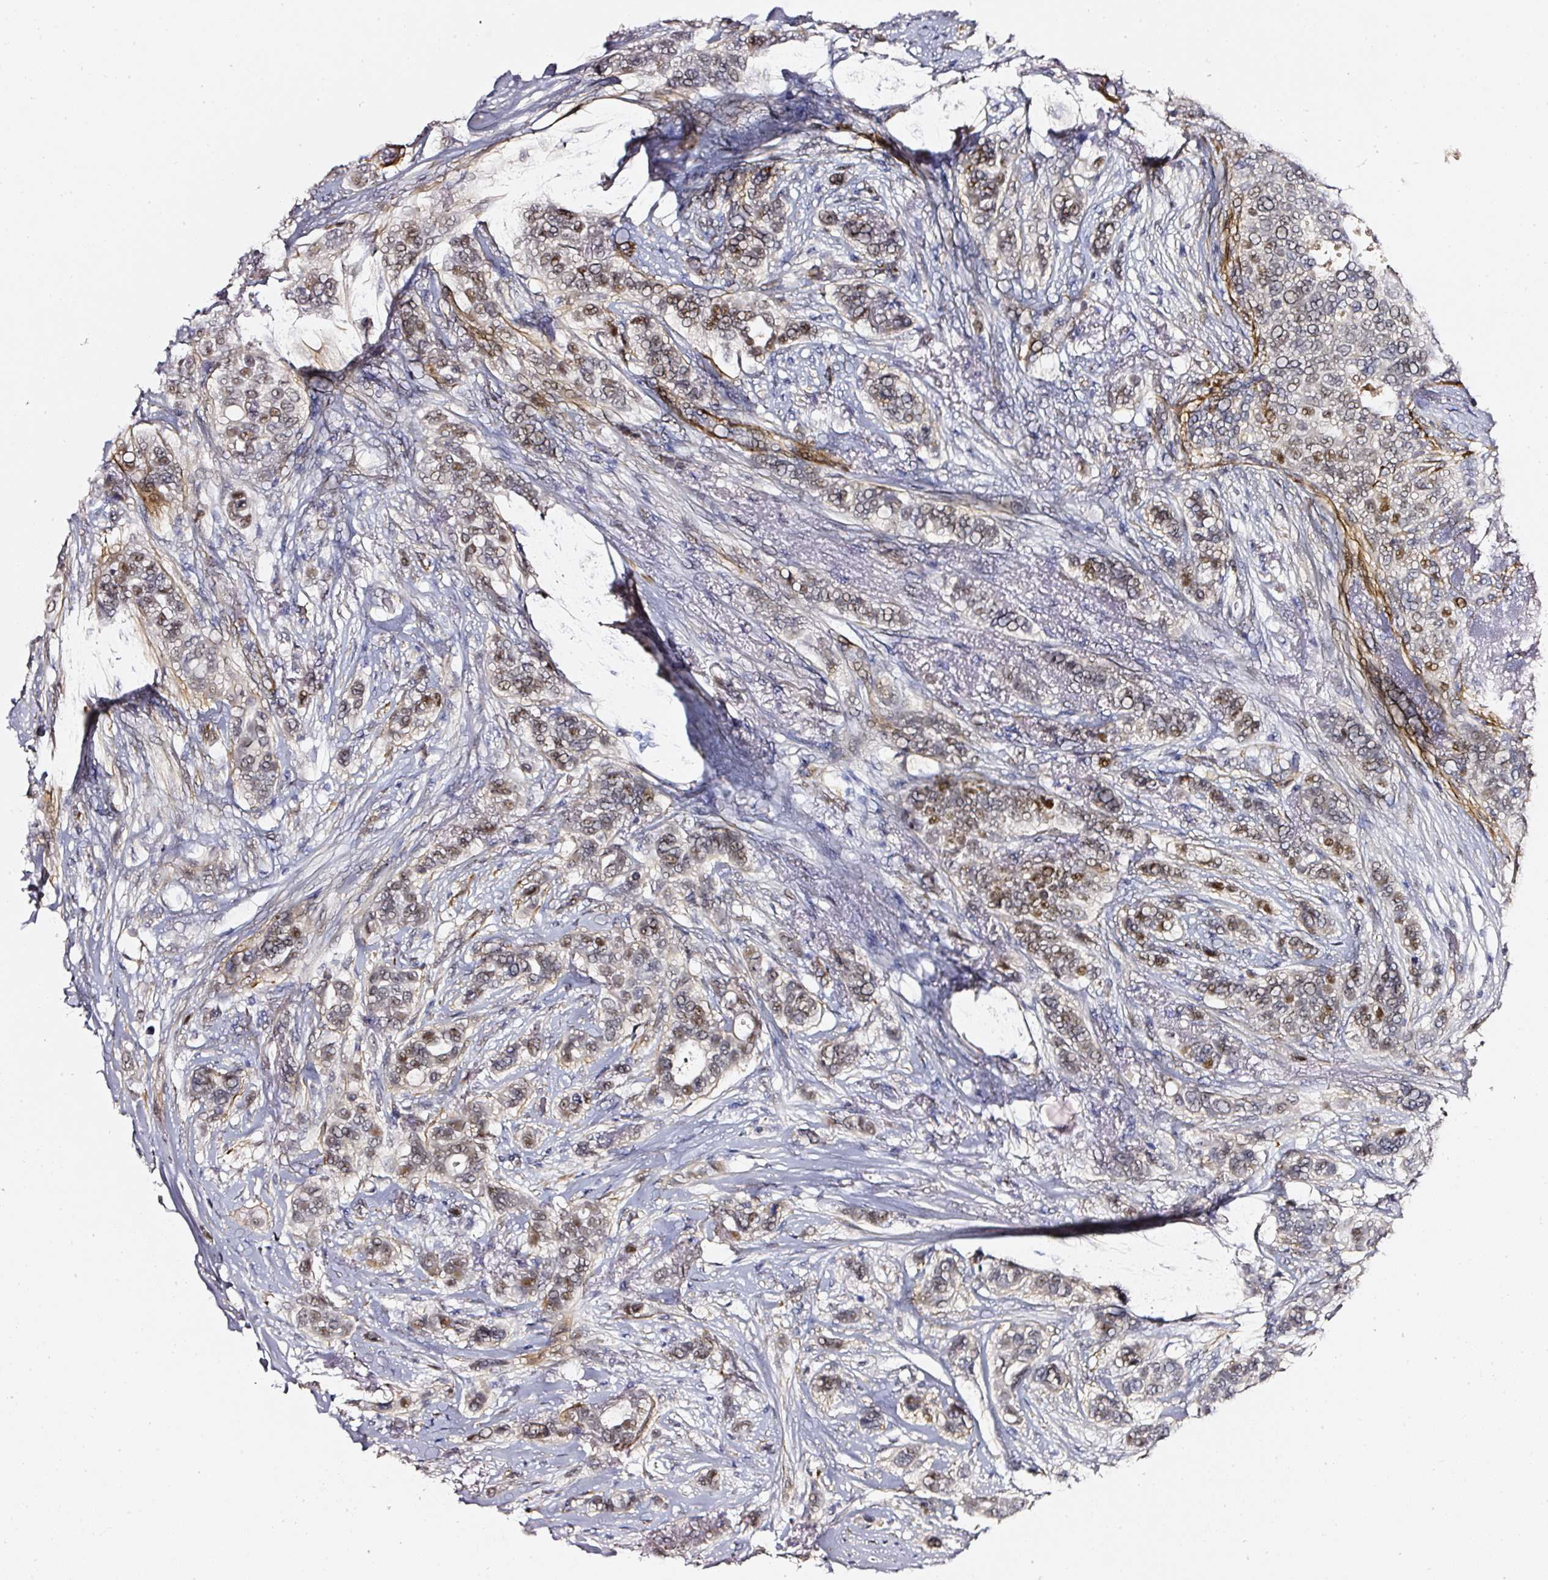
{"staining": {"intensity": "weak", "quantity": "25%-75%", "location": "nuclear"}, "tissue": "breast cancer", "cell_type": "Tumor cells", "image_type": "cancer", "snomed": [{"axis": "morphology", "description": "Lobular carcinoma"}, {"axis": "topography", "description": "Breast"}], "caption": "Weak nuclear positivity is present in approximately 25%-75% of tumor cells in breast cancer (lobular carcinoma).", "gene": "TOGARAM1", "patient": {"sex": "female", "age": 51}}